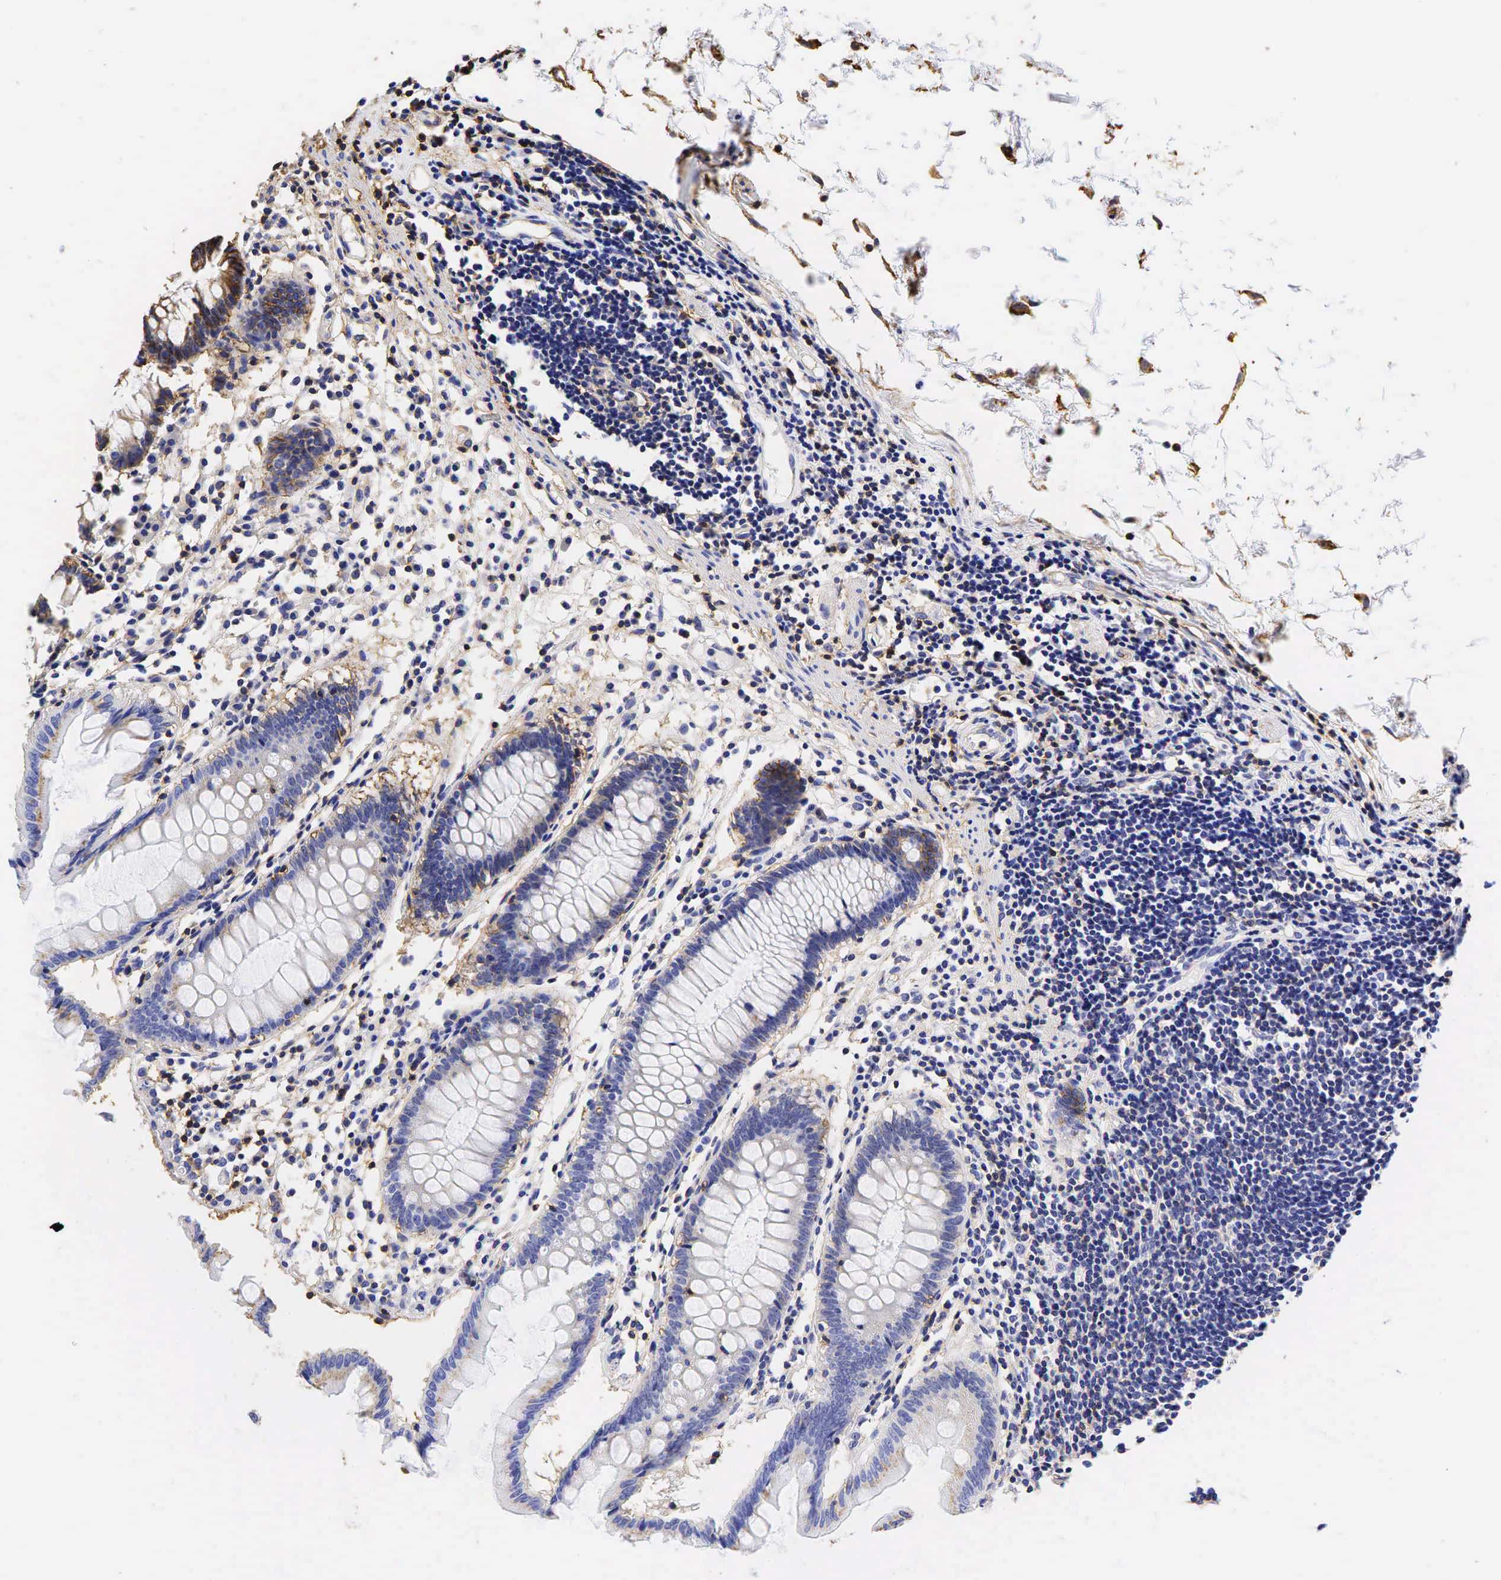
{"staining": {"intensity": "weak", "quantity": "25%-75%", "location": "cytoplasmic/membranous"}, "tissue": "colon", "cell_type": "Endothelial cells", "image_type": "normal", "snomed": [{"axis": "morphology", "description": "Normal tissue, NOS"}, {"axis": "topography", "description": "Colon"}], "caption": "Colon stained for a protein exhibits weak cytoplasmic/membranous positivity in endothelial cells. Immunohistochemistry stains the protein in brown and the nuclei are stained blue.", "gene": "CD99", "patient": {"sex": "female", "age": 55}}